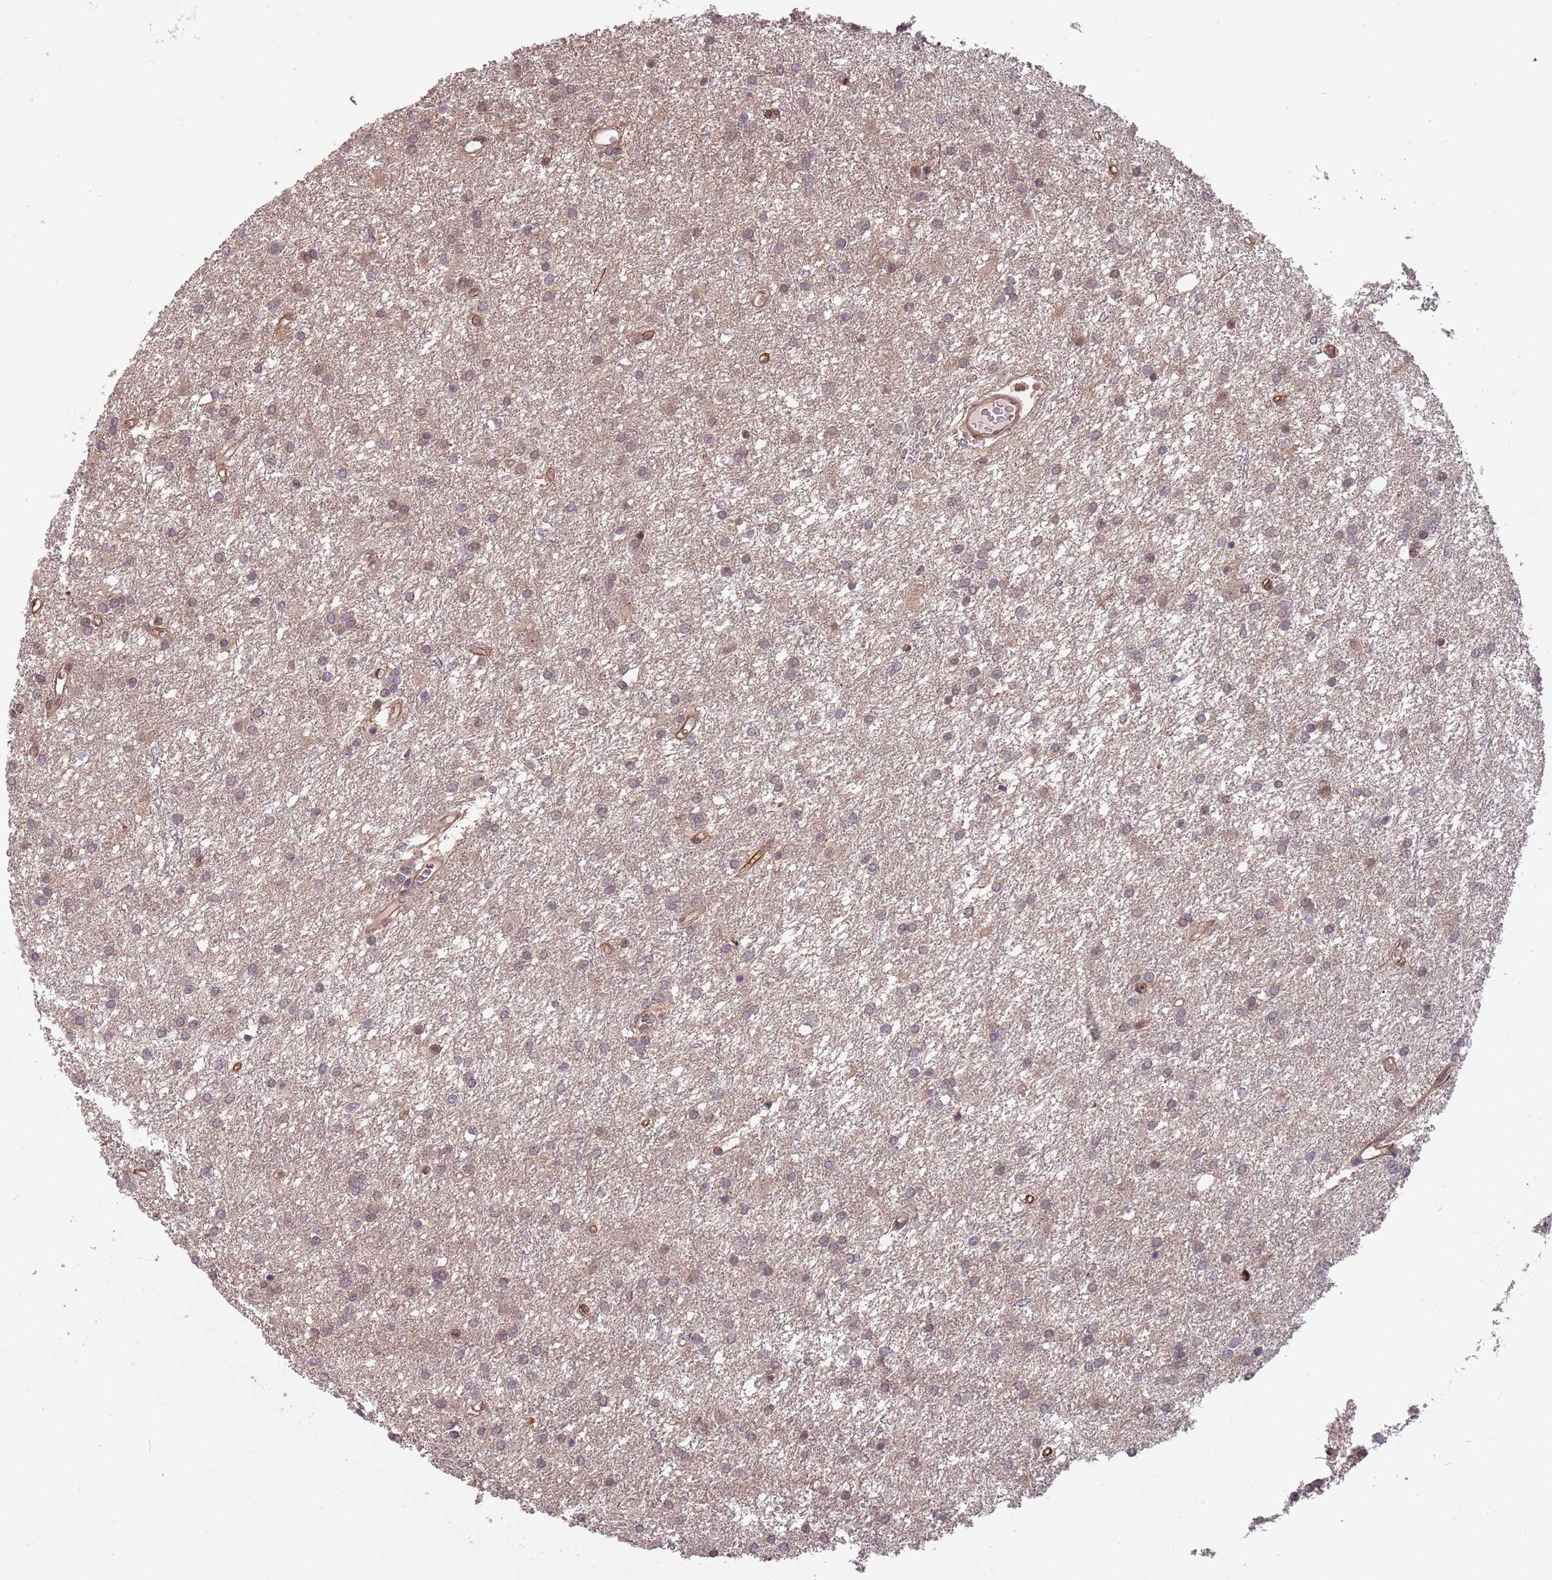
{"staining": {"intensity": "weak", "quantity": "<25%", "location": "cytoplasmic/membranous,nuclear"}, "tissue": "glioma", "cell_type": "Tumor cells", "image_type": "cancer", "snomed": [{"axis": "morphology", "description": "Glioma, malignant, High grade"}, {"axis": "topography", "description": "Brain"}], "caption": "IHC photomicrograph of neoplastic tissue: glioma stained with DAB demonstrates no significant protein expression in tumor cells. (DAB (3,3'-diaminobenzidine) immunohistochemistry, high magnification).", "gene": "ZBTB5", "patient": {"sex": "female", "age": 50}}